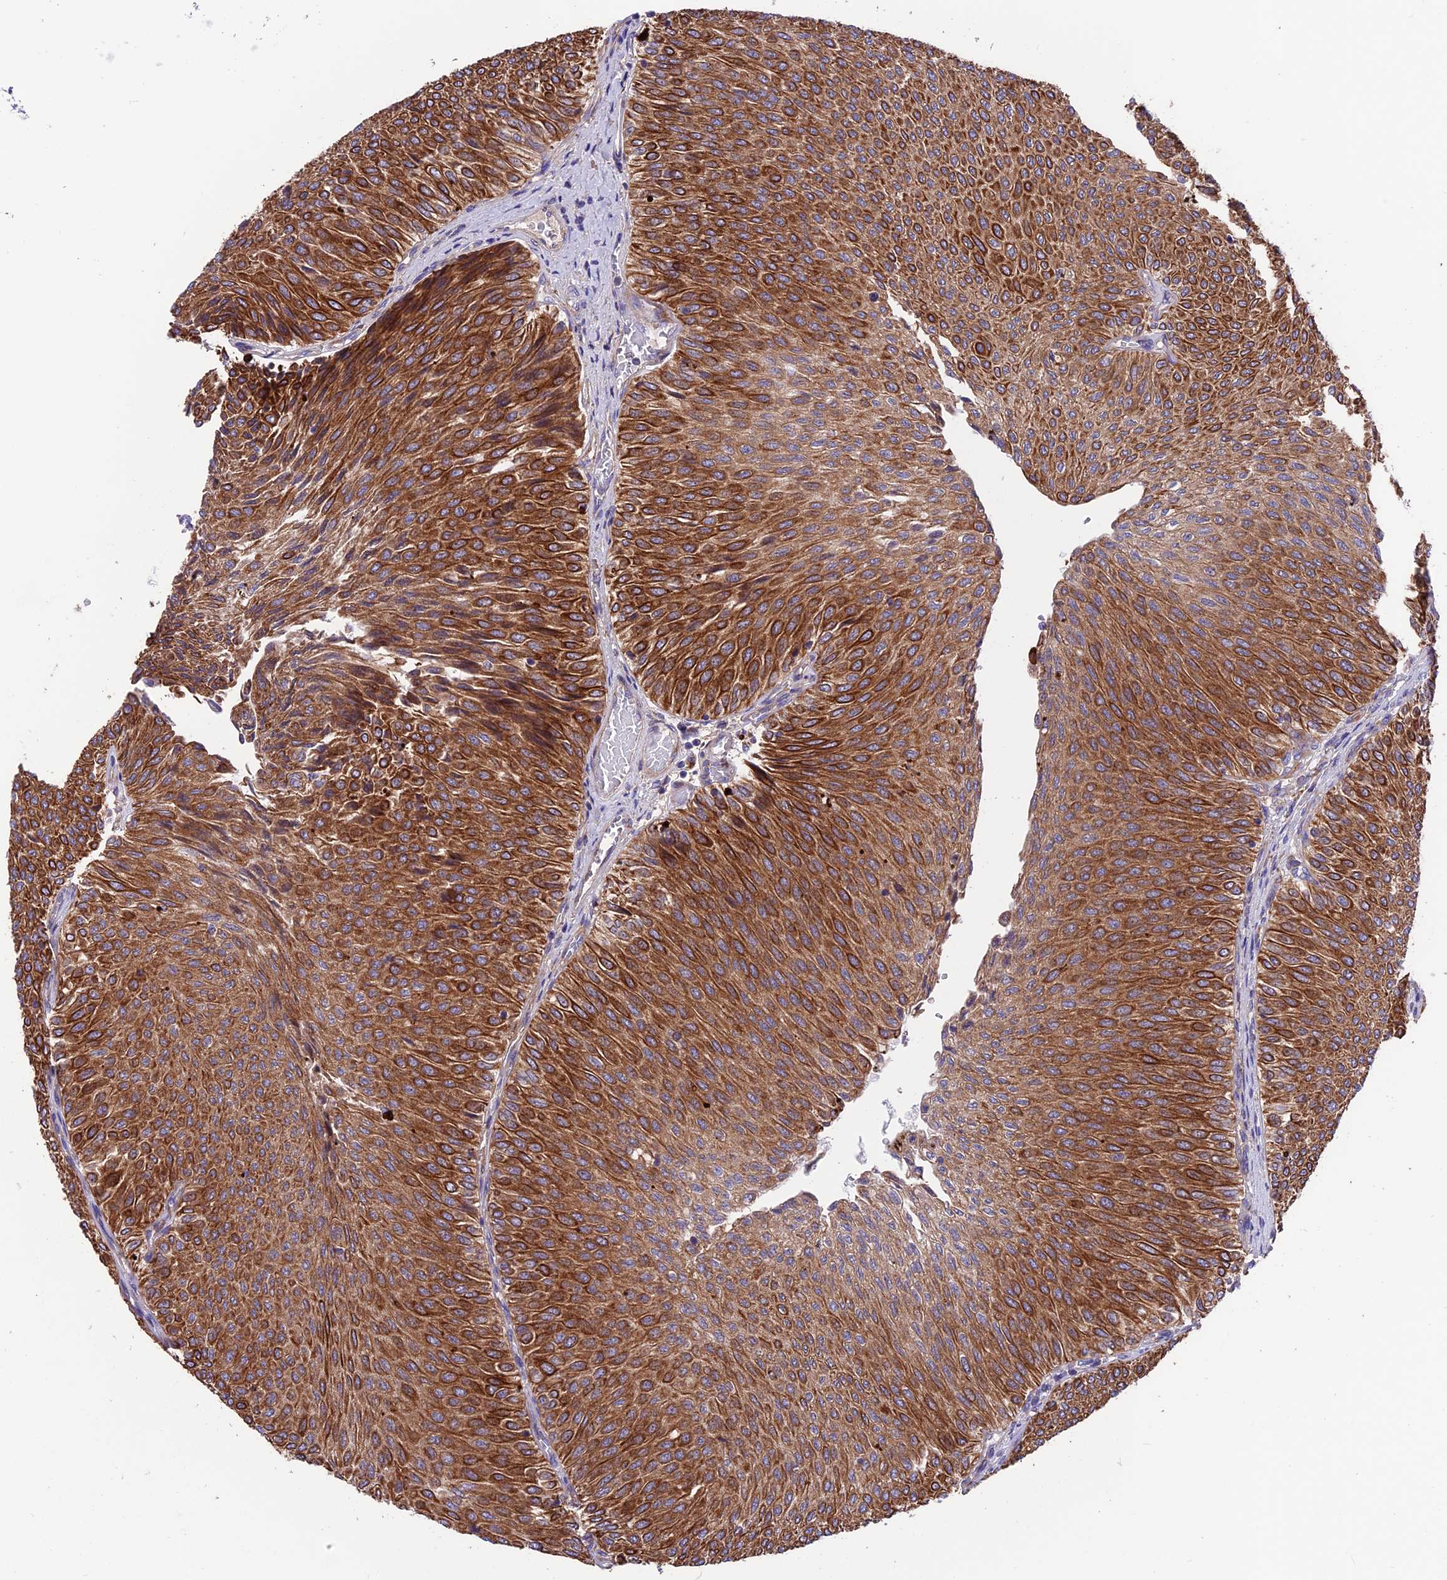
{"staining": {"intensity": "strong", "quantity": ">75%", "location": "cytoplasmic/membranous"}, "tissue": "urothelial cancer", "cell_type": "Tumor cells", "image_type": "cancer", "snomed": [{"axis": "morphology", "description": "Urothelial carcinoma, Low grade"}, {"axis": "topography", "description": "Urinary bladder"}], "caption": "Protein analysis of urothelial cancer tissue demonstrates strong cytoplasmic/membranous staining in about >75% of tumor cells.", "gene": "VPS16", "patient": {"sex": "male", "age": 78}}